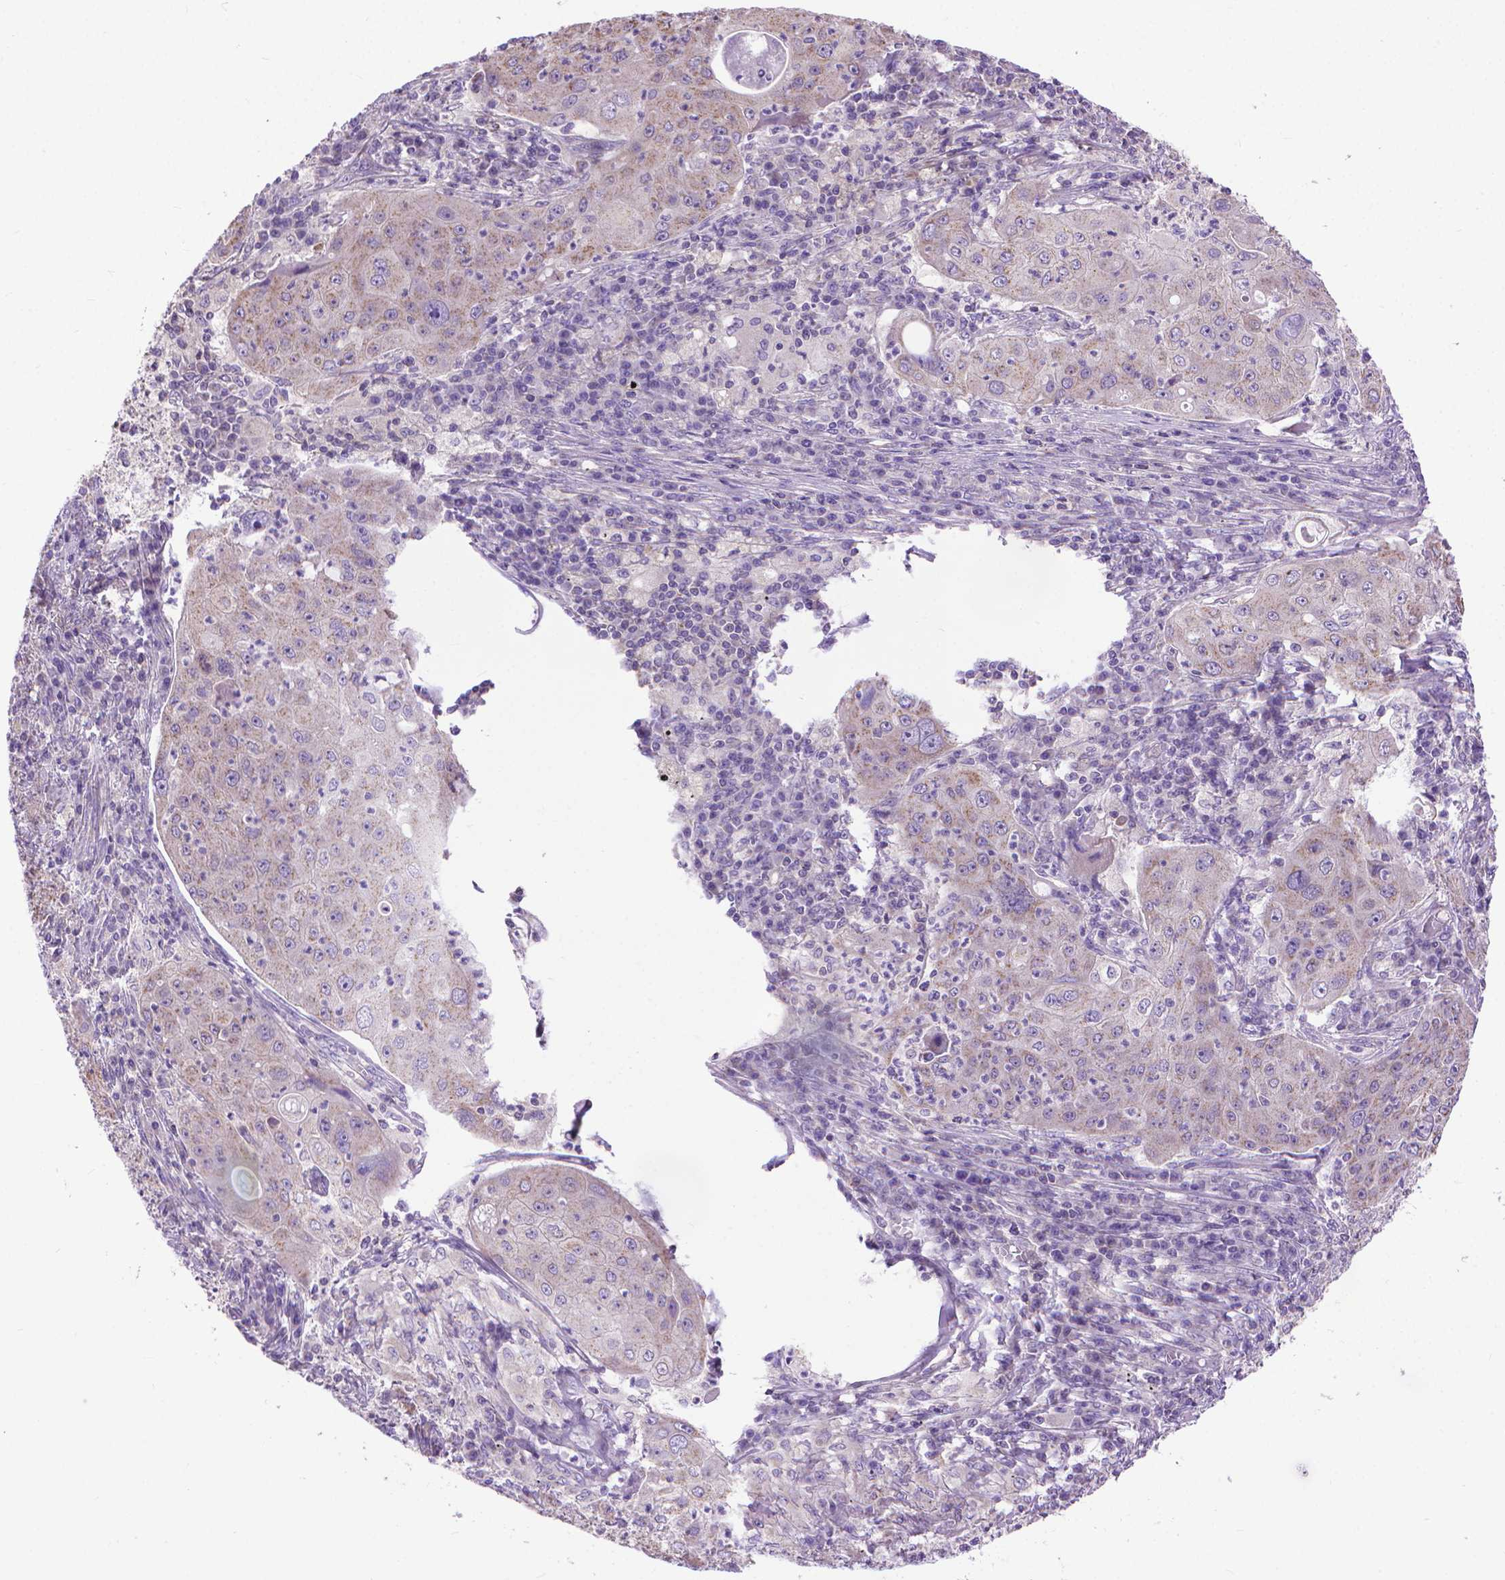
{"staining": {"intensity": "weak", "quantity": "25%-75%", "location": "cytoplasmic/membranous"}, "tissue": "lung cancer", "cell_type": "Tumor cells", "image_type": "cancer", "snomed": [{"axis": "morphology", "description": "Squamous cell carcinoma, NOS"}, {"axis": "topography", "description": "Lung"}], "caption": "A brown stain labels weak cytoplasmic/membranous positivity of a protein in human lung squamous cell carcinoma tumor cells. The staining is performed using DAB brown chromogen to label protein expression. The nuclei are counter-stained blue using hematoxylin.", "gene": "SYN1", "patient": {"sex": "female", "age": 59}}